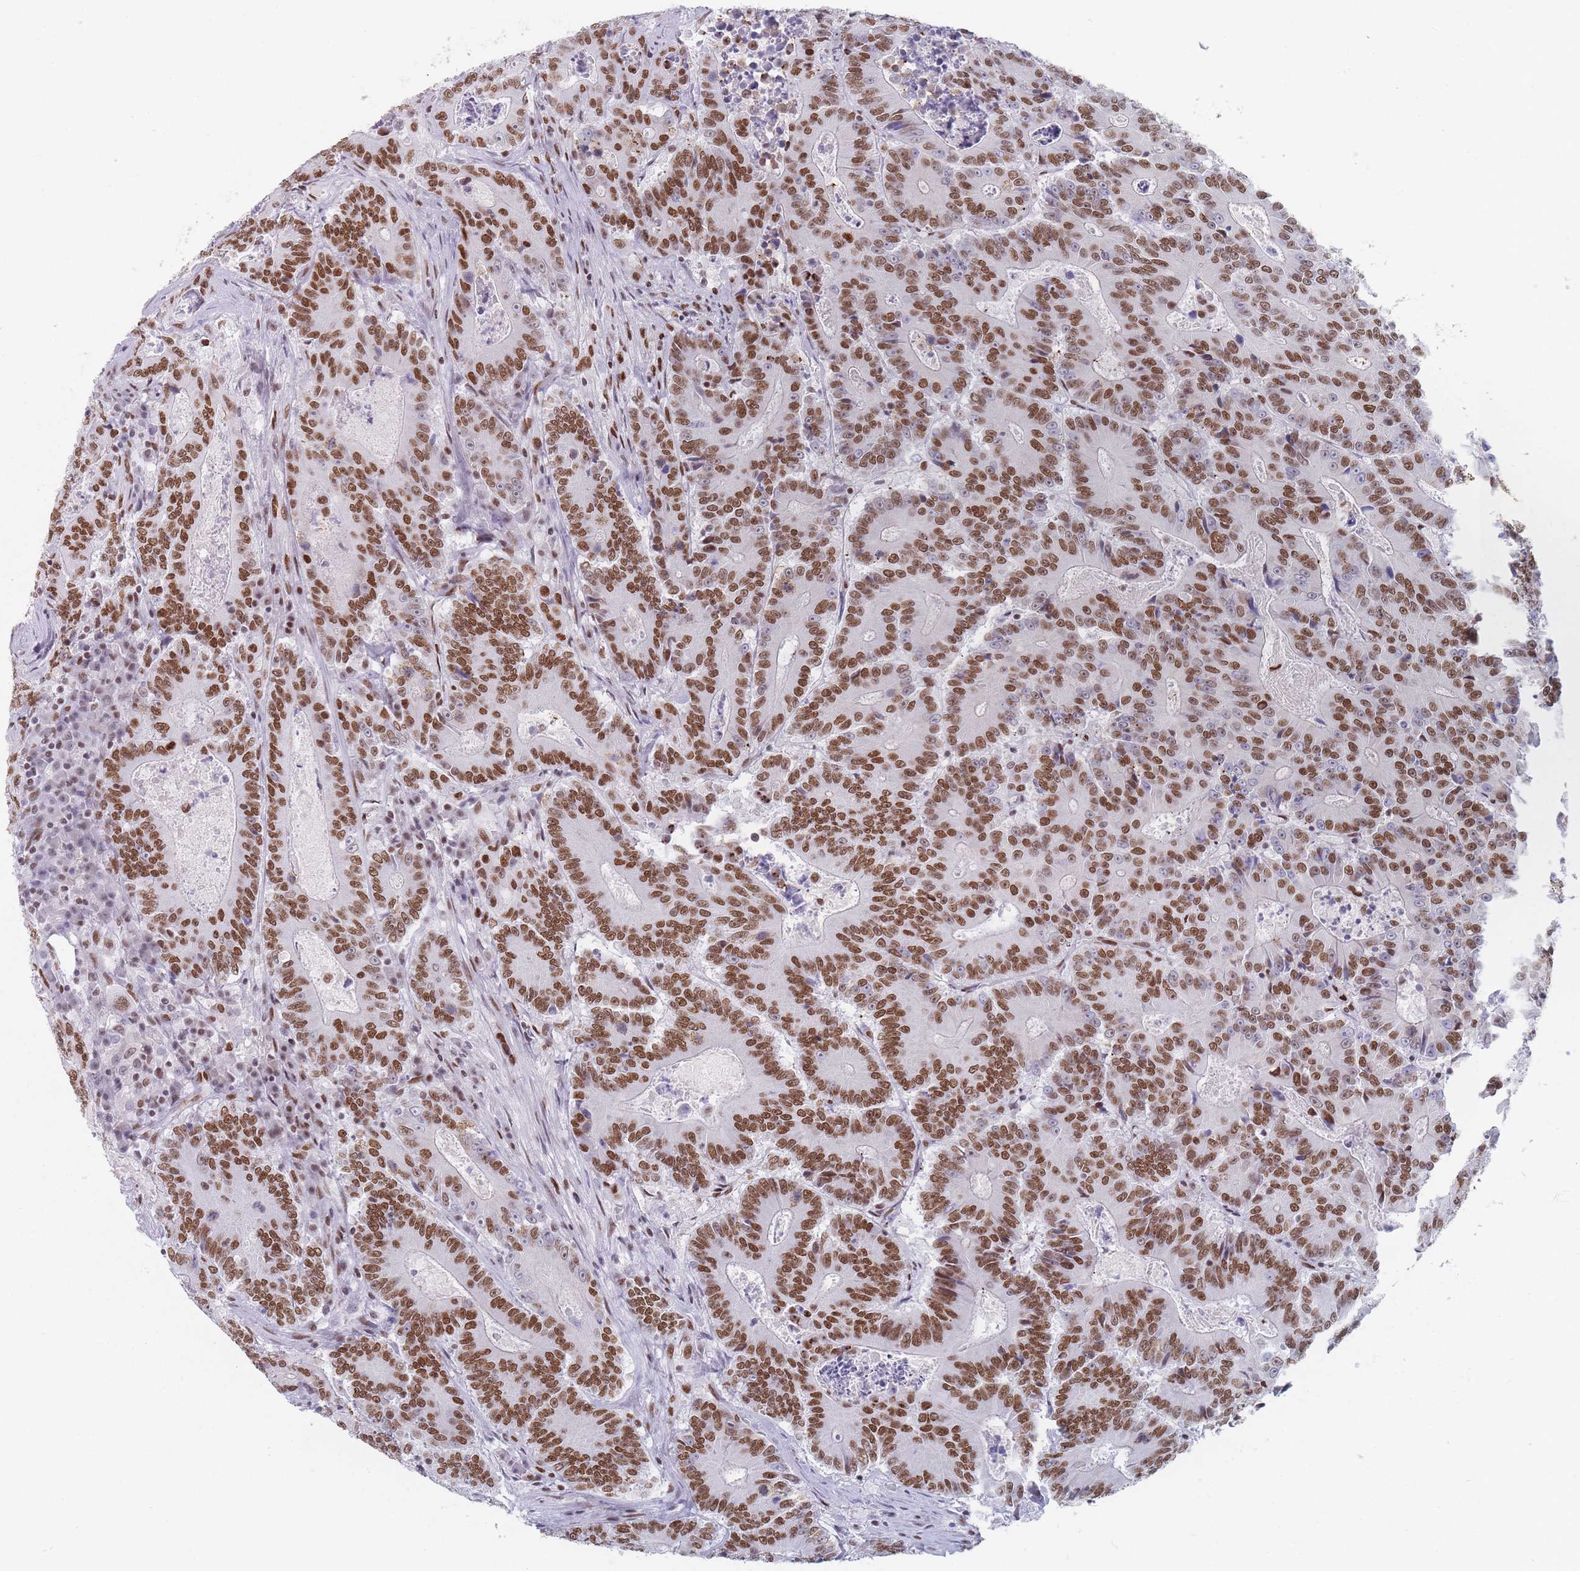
{"staining": {"intensity": "moderate", "quantity": ">75%", "location": "nuclear"}, "tissue": "colorectal cancer", "cell_type": "Tumor cells", "image_type": "cancer", "snomed": [{"axis": "morphology", "description": "Adenocarcinoma, NOS"}, {"axis": "topography", "description": "Colon"}], "caption": "Immunohistochemistry (IHC) histopathology image of colorectal cancer (adenocarcinoma) stained for a protein (brown), which exhibits medium levels of moderate nuclear expression in about >75% of tumor cells.", "gene": "SAFB2", "patient": {"sex": "male", "age": 83}}